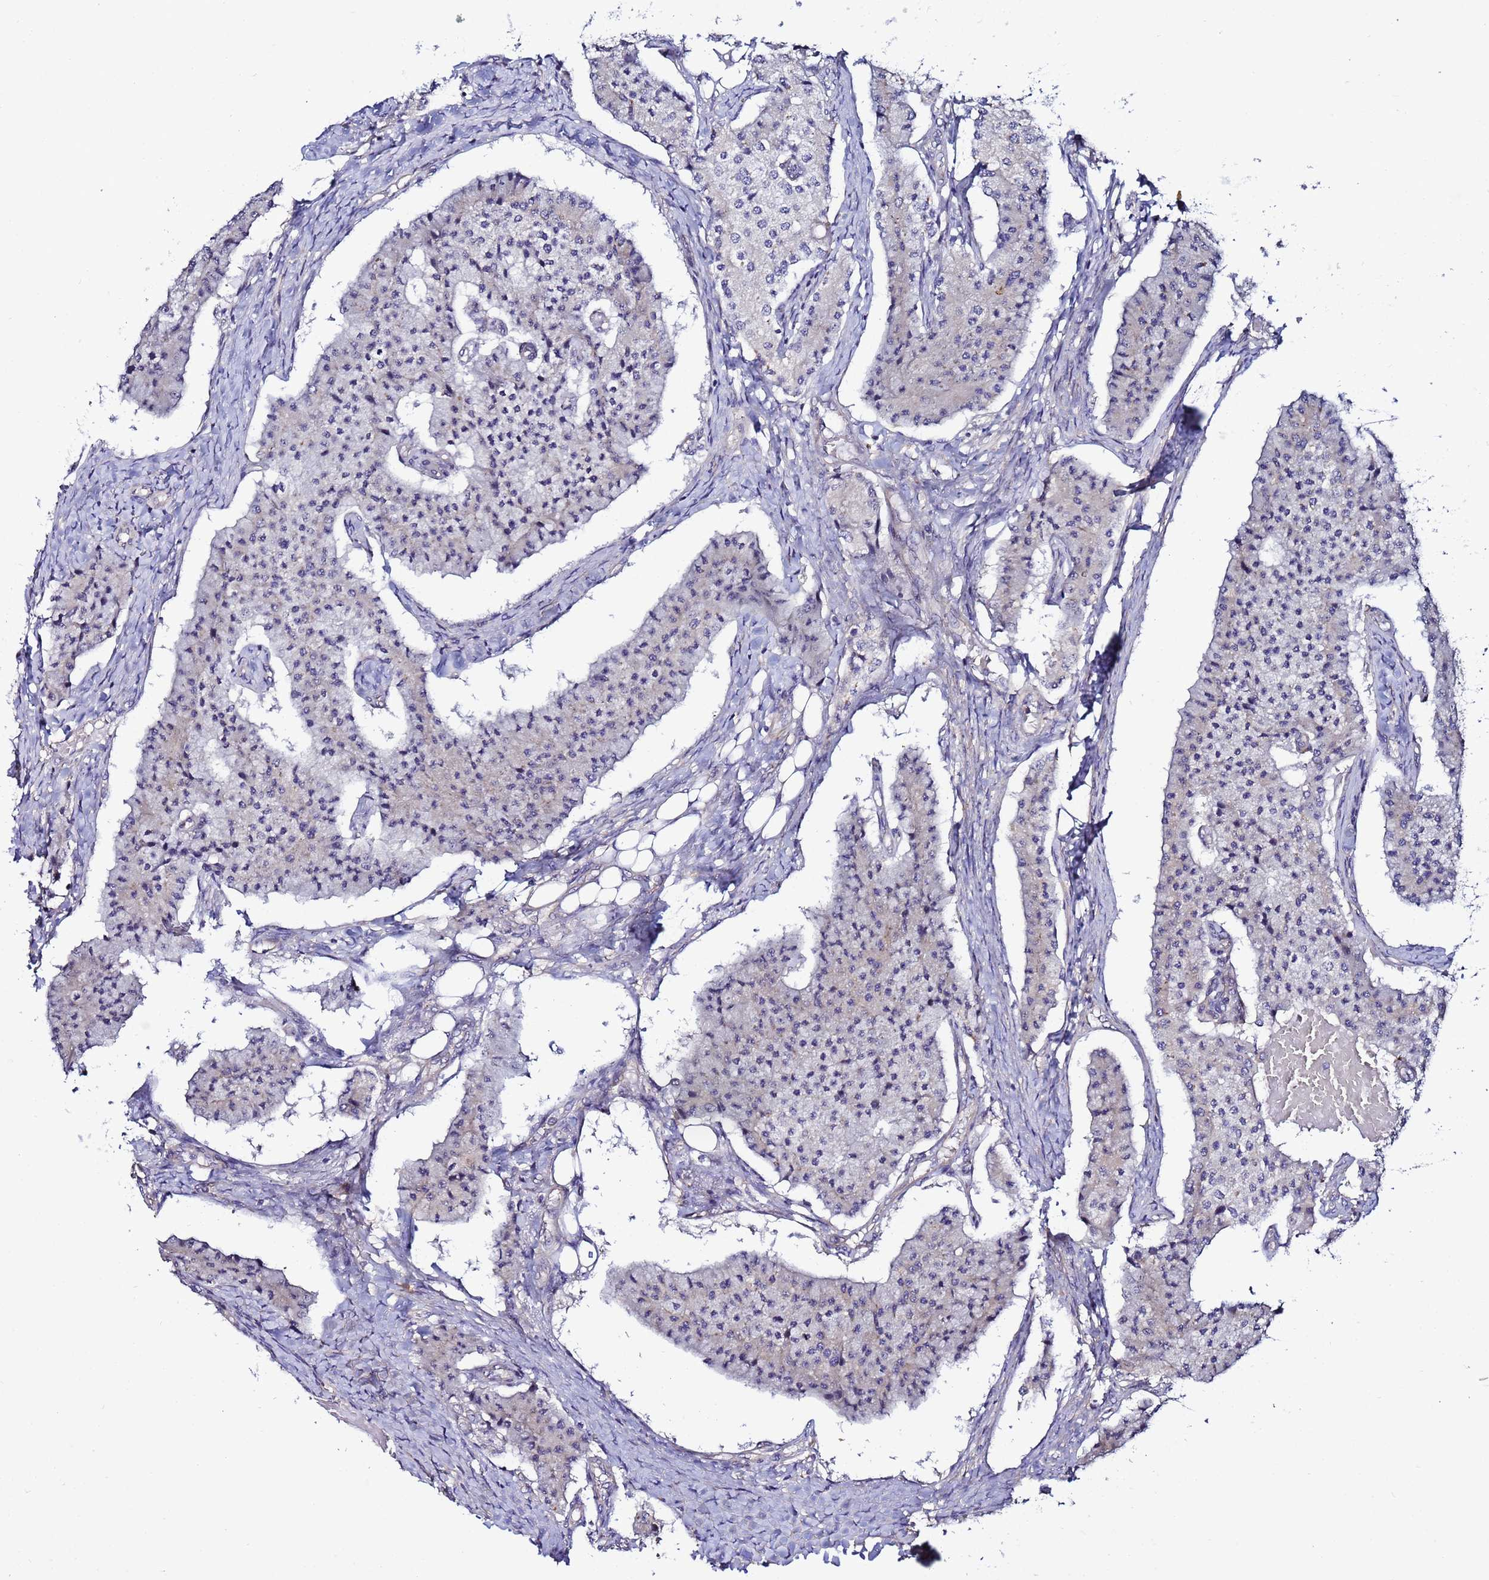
{"staining": {"intensity": "negative", "quantity": "none", "location": "none"}, "tissue": "carcinoid", "cell_type": "Tumor cells", "image_type": "cancer", "snomed": [{"axis": "morphology", "description": "Carcinoid, malignant, NOS"}, {"axis": "topography", "description": "Colon"}], "caption": "There is no significant staining in tumor cells of carcinoid (malignant).", "gene": "JRKL", "patient": {"sex": "female", "age": 52}}